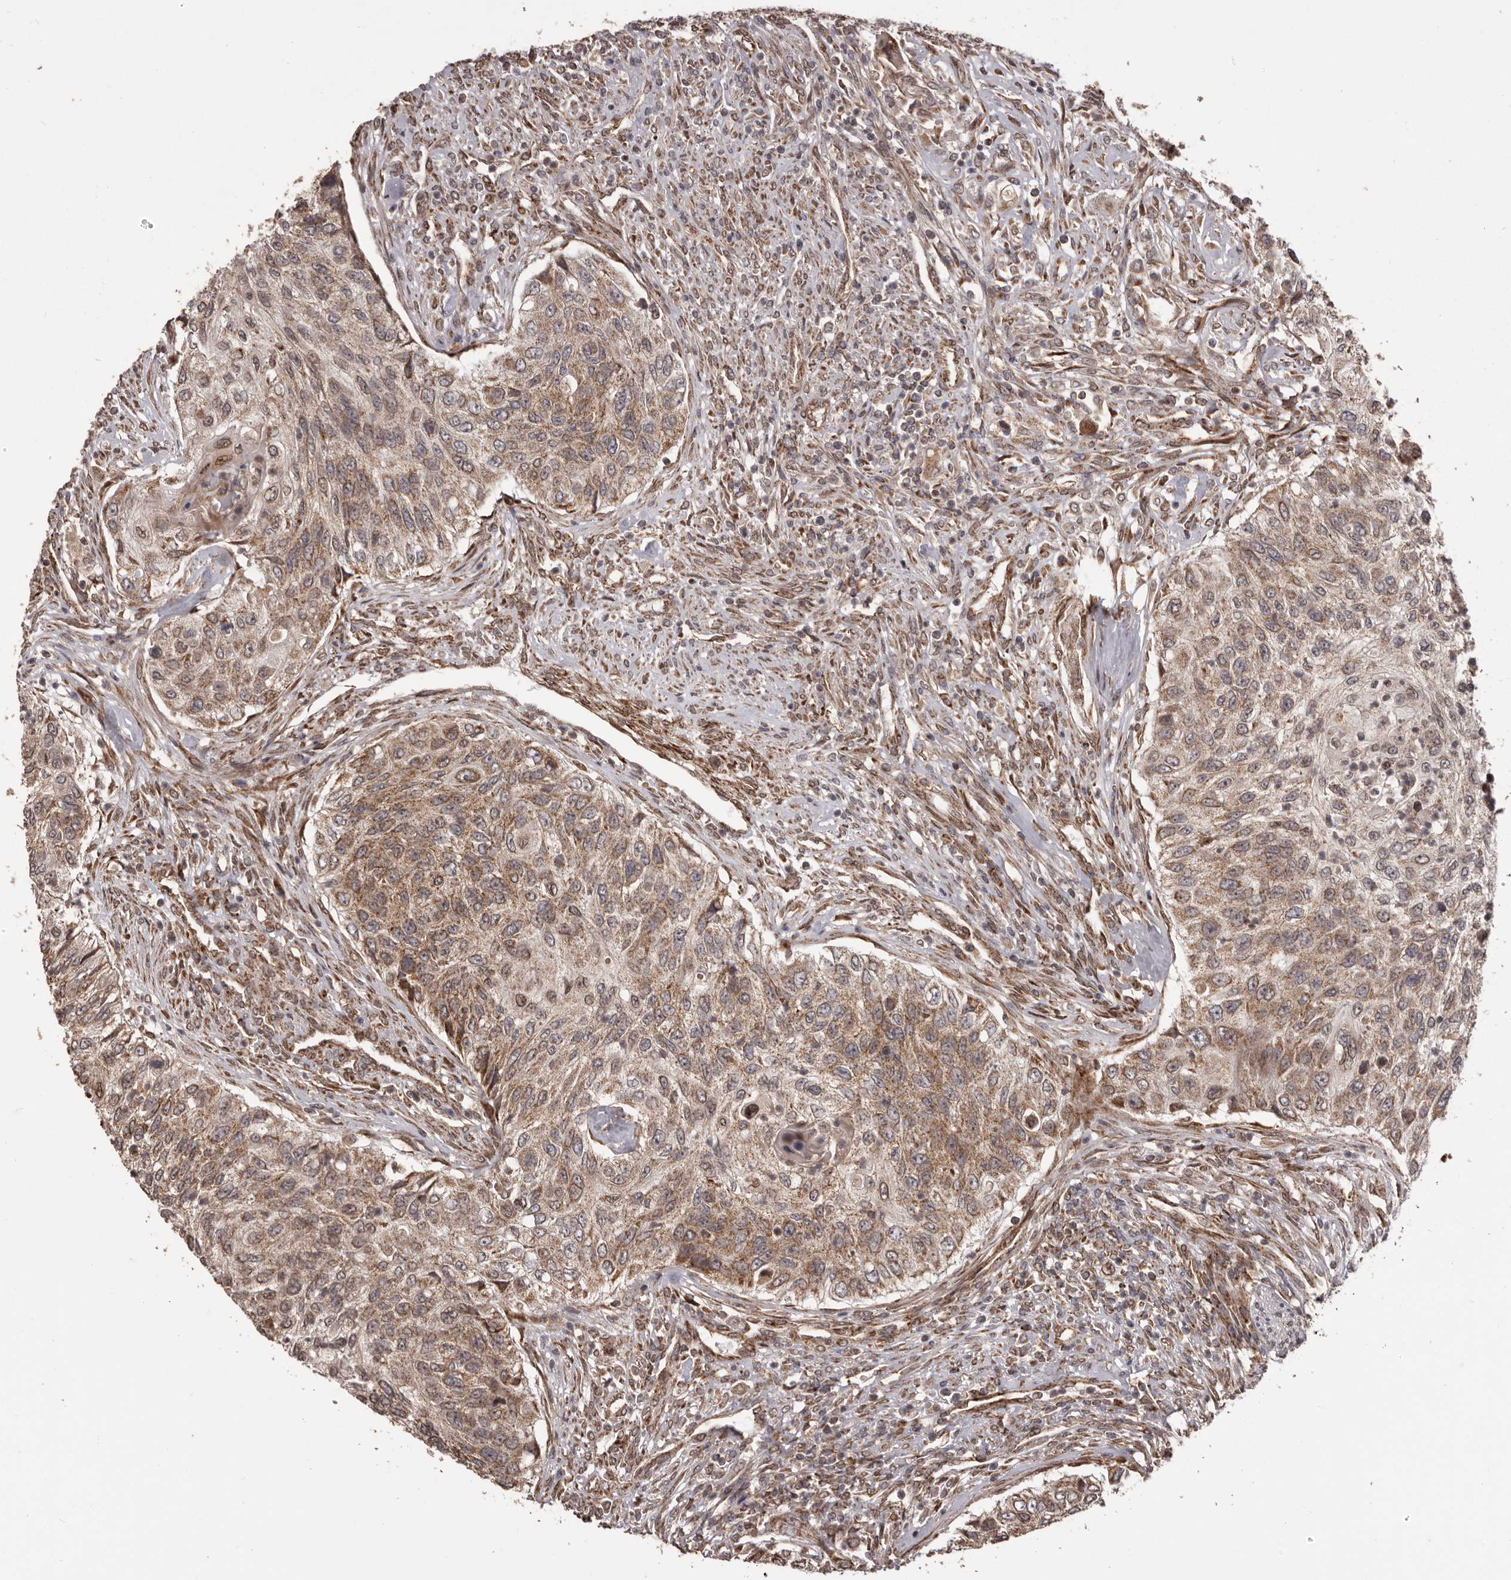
{"staining": {"intensity": "moderate", "quantity": ">75%", "location": "cytoplasmic/membranous"}, "tissue": "urothelial cancer", "cell_type": "Tumor cells", "image_type": "cancer", "snomed": [{"axis": "morphology", "description": "Urothelial carcinoma, High grade"}, {"axis": "topography", "description": "Urinary bladder"}], "caption": "Brown immunohistochemical staining in human high-grade urothelial carcinoma reveals moderate cytoplasmic/membranous positivity in approximately >75% of tumor cells. Nuclei are stained in blue.", "gene": "CHRM2", "patient": {"sex": "female", "age": 60}}